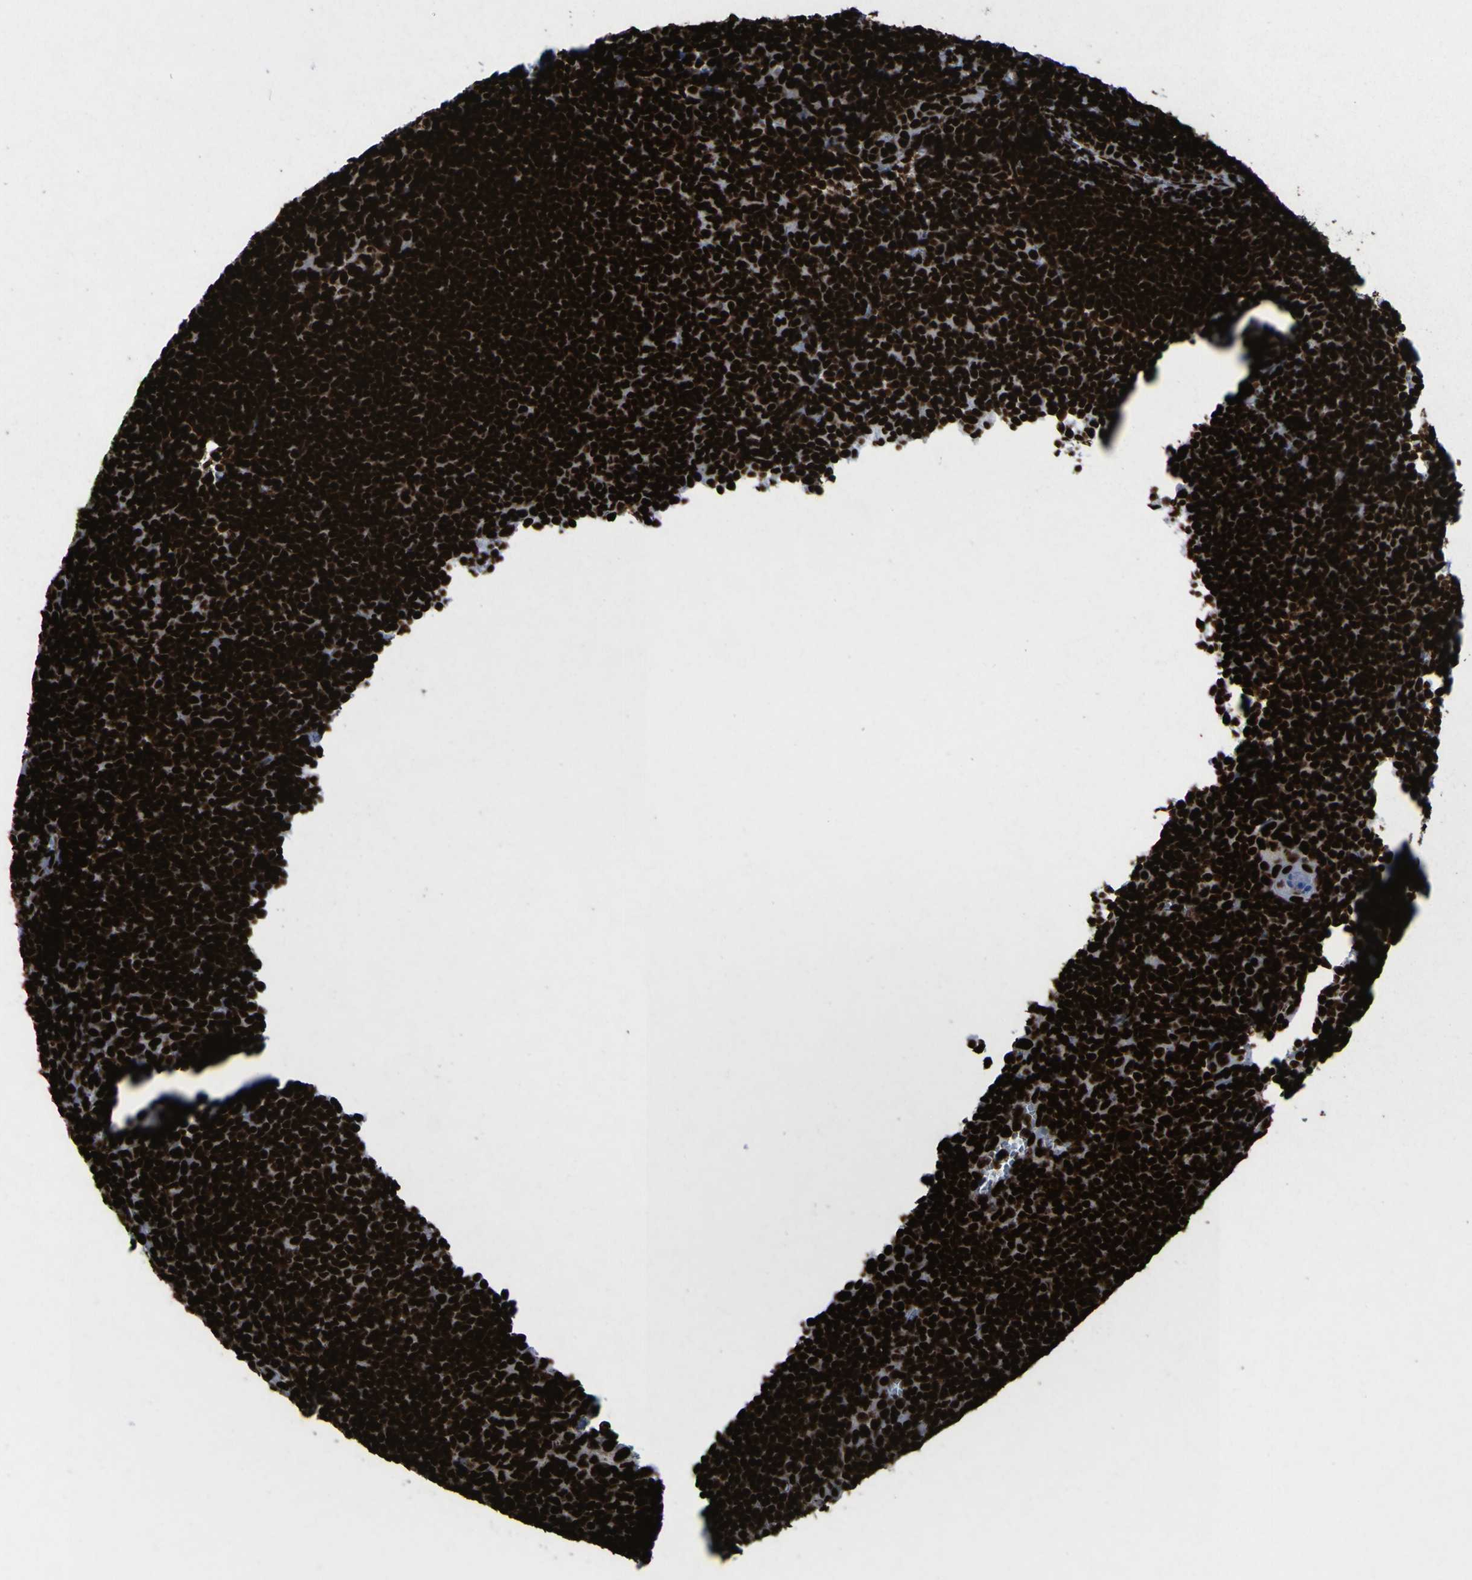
{"staining": {"intensity": "strong", "quantity": ">75%", "location": "nuclear"}, "tissue": "tonsil", "cell_type": "Germinal center cells", "image_type": "normal", "snomed": [{"axis": "morphology", "description": "Normal tissue, NOS"}, {"axis": "topography", "description": "Tonsil"}], "caption": "IHC of unremarkable human tonsil reveals high levels of strong nuclear staining in approximately >75% of germinal center cells. Using DAB (3,3'-diaminobenzidine) (brown) and hematoxylin (blue) stains, captured at high magnification using brightfield microscopy.", "gene": "NPM1", "patient": {"sex": "male", "age": 37}}